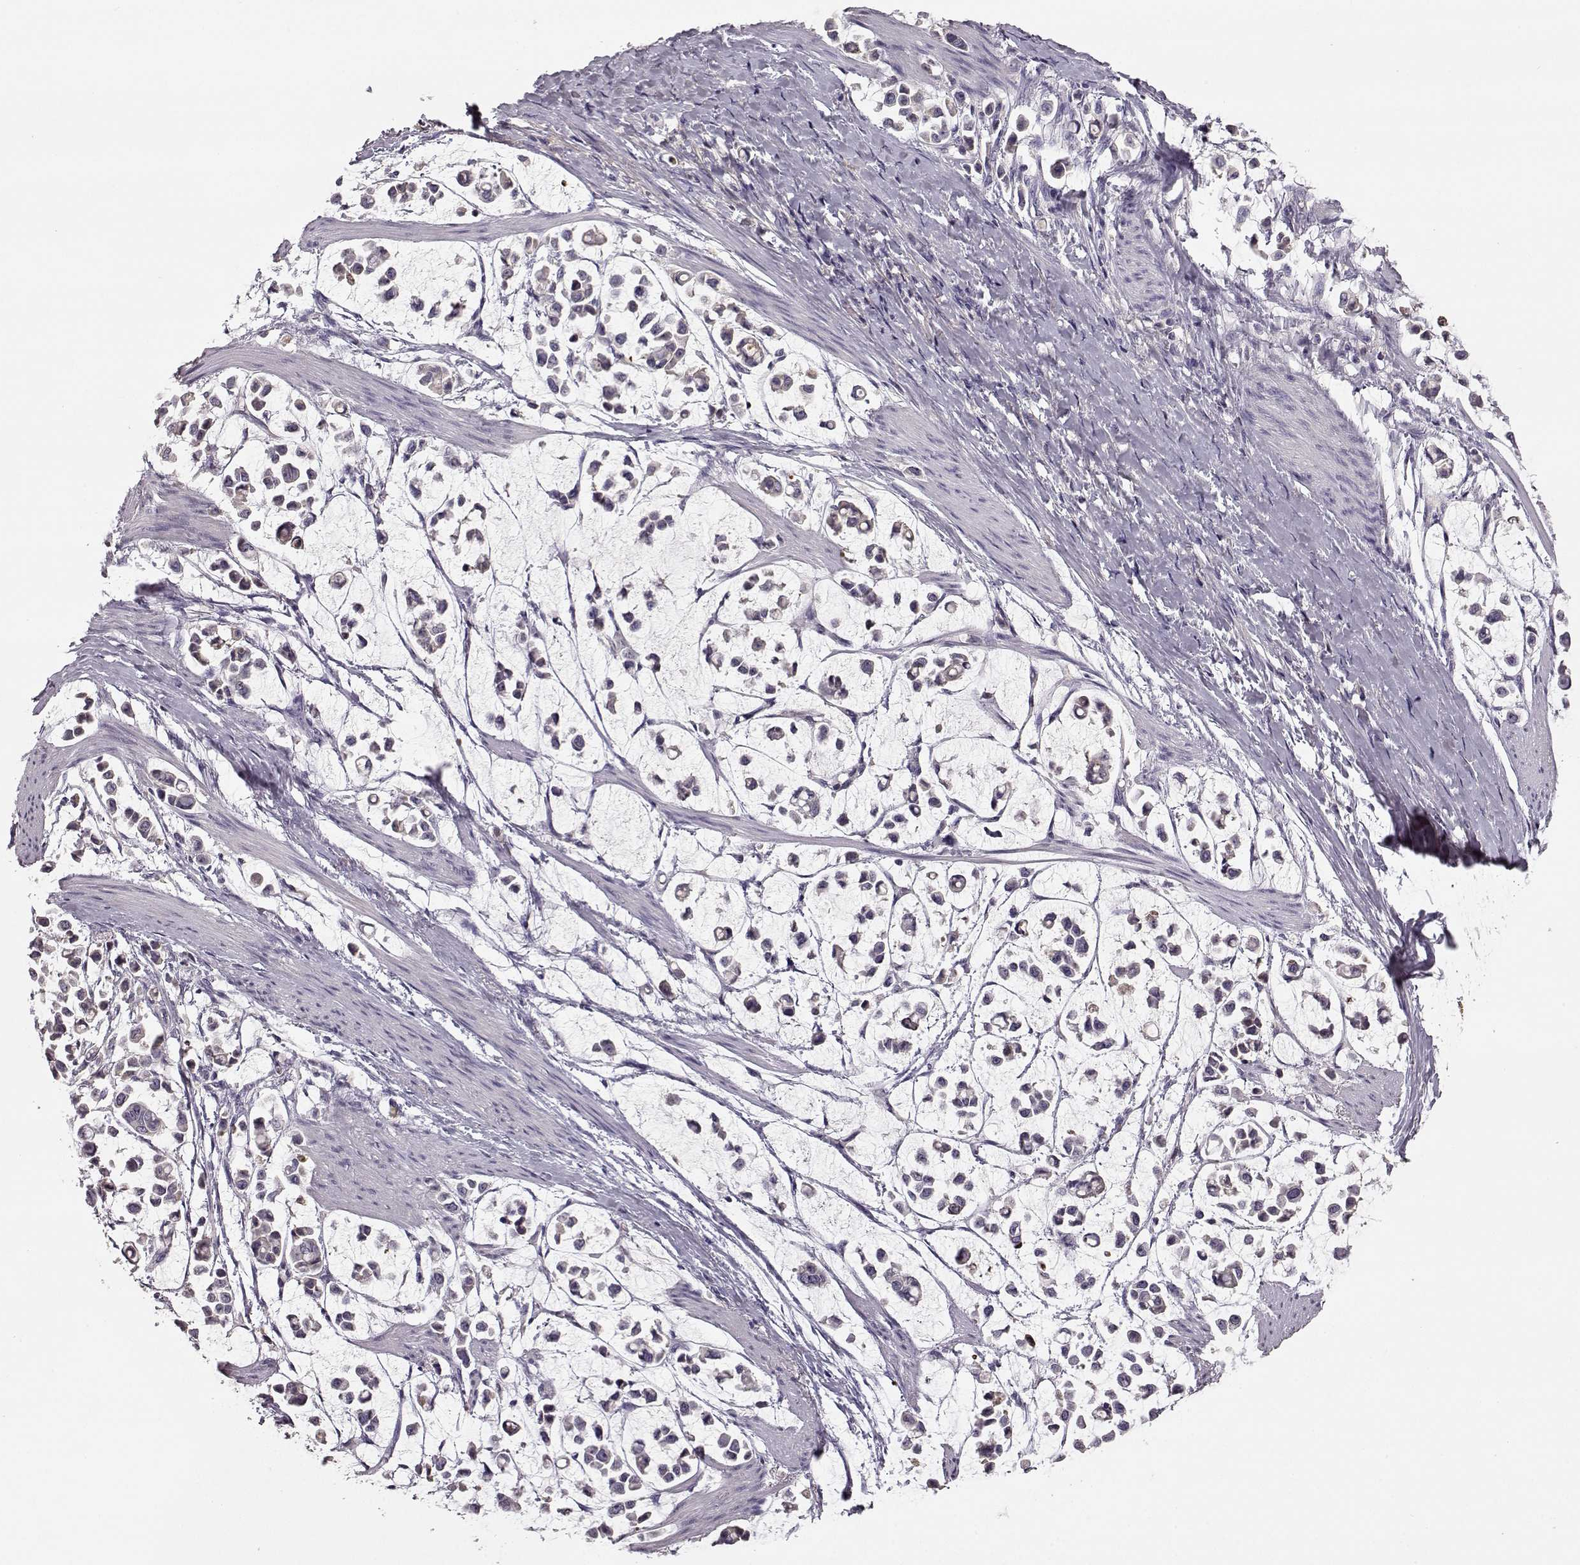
{"staining": {"intensity": "negative", "quantity": "none", "location": "none"}, "tissue": "stomach cancer", "cell_type": "Tumor cells", "image_type": "cancer", "snomed": [{"axis": "morphology", "description": "Adenocarcinoma, NOS"}, {"axis": "topography", "description": "Stomach"}], "caption": "Stomach adenocarcinoma was stained to show a protein in brown. There is no significant staining in tumor cells.", "gene": "YJEFN3", "patient": {"sex": "male", "age": 82}}